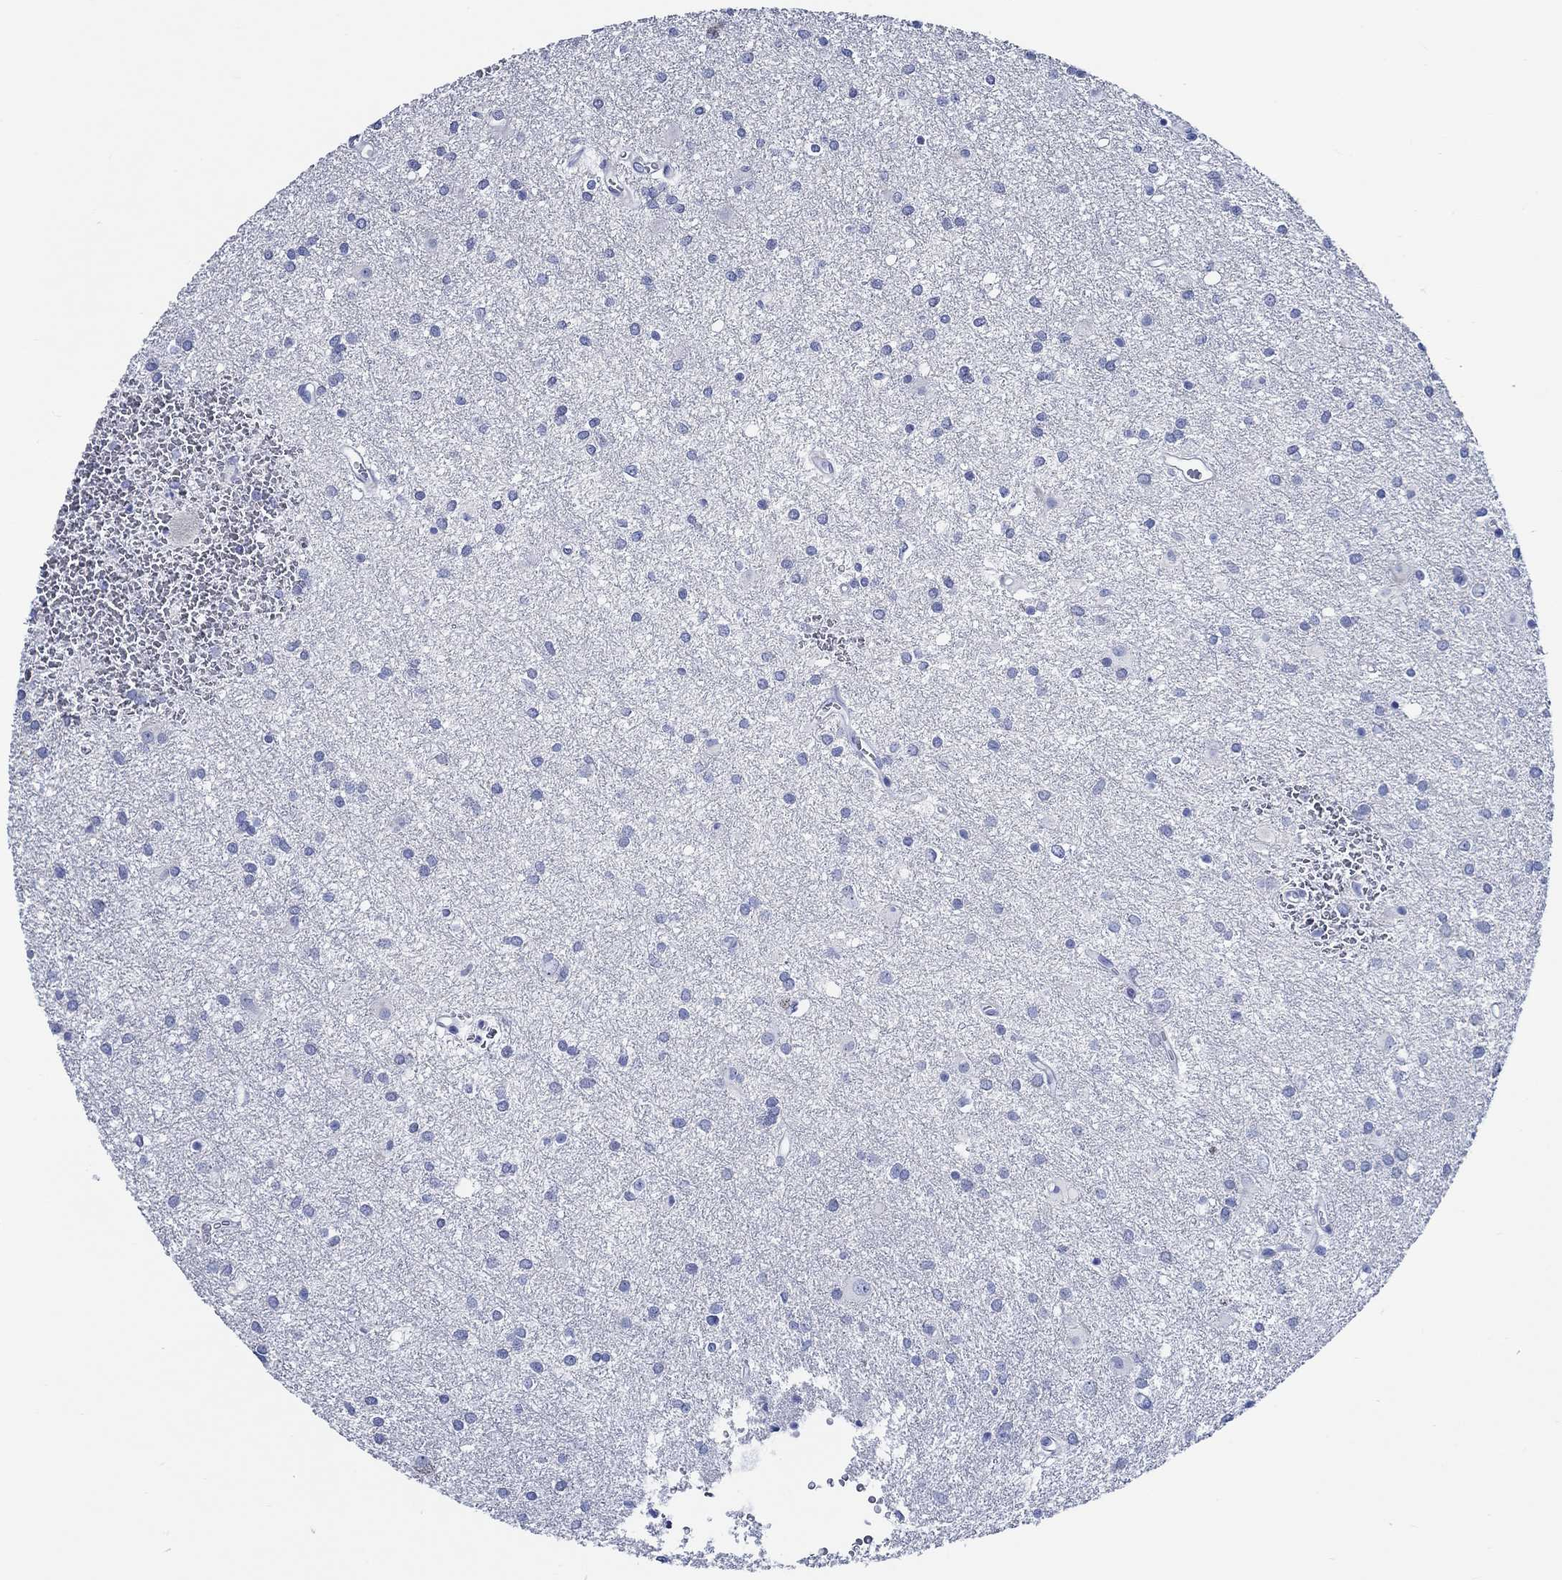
{"staining": {"intensity": "negative", "quantity": "none", "location": "none"}, "tissue": "glioma", "cell_type": "Tumor cells", "image_type": "cancer", "snomed": [{"axis": "morphology", "description": "Glioma, malignant, Low grade"}, {"axis": "topography", "description": "Brain"}], "caption": "A high-resolution histopathology image shows immunohistochemistry staining of malignant glioma (low-grade), which shows no significant positivity in tumor cells.", "gene": "WDR62", "patient": {"sex": "male", "age": 58}}